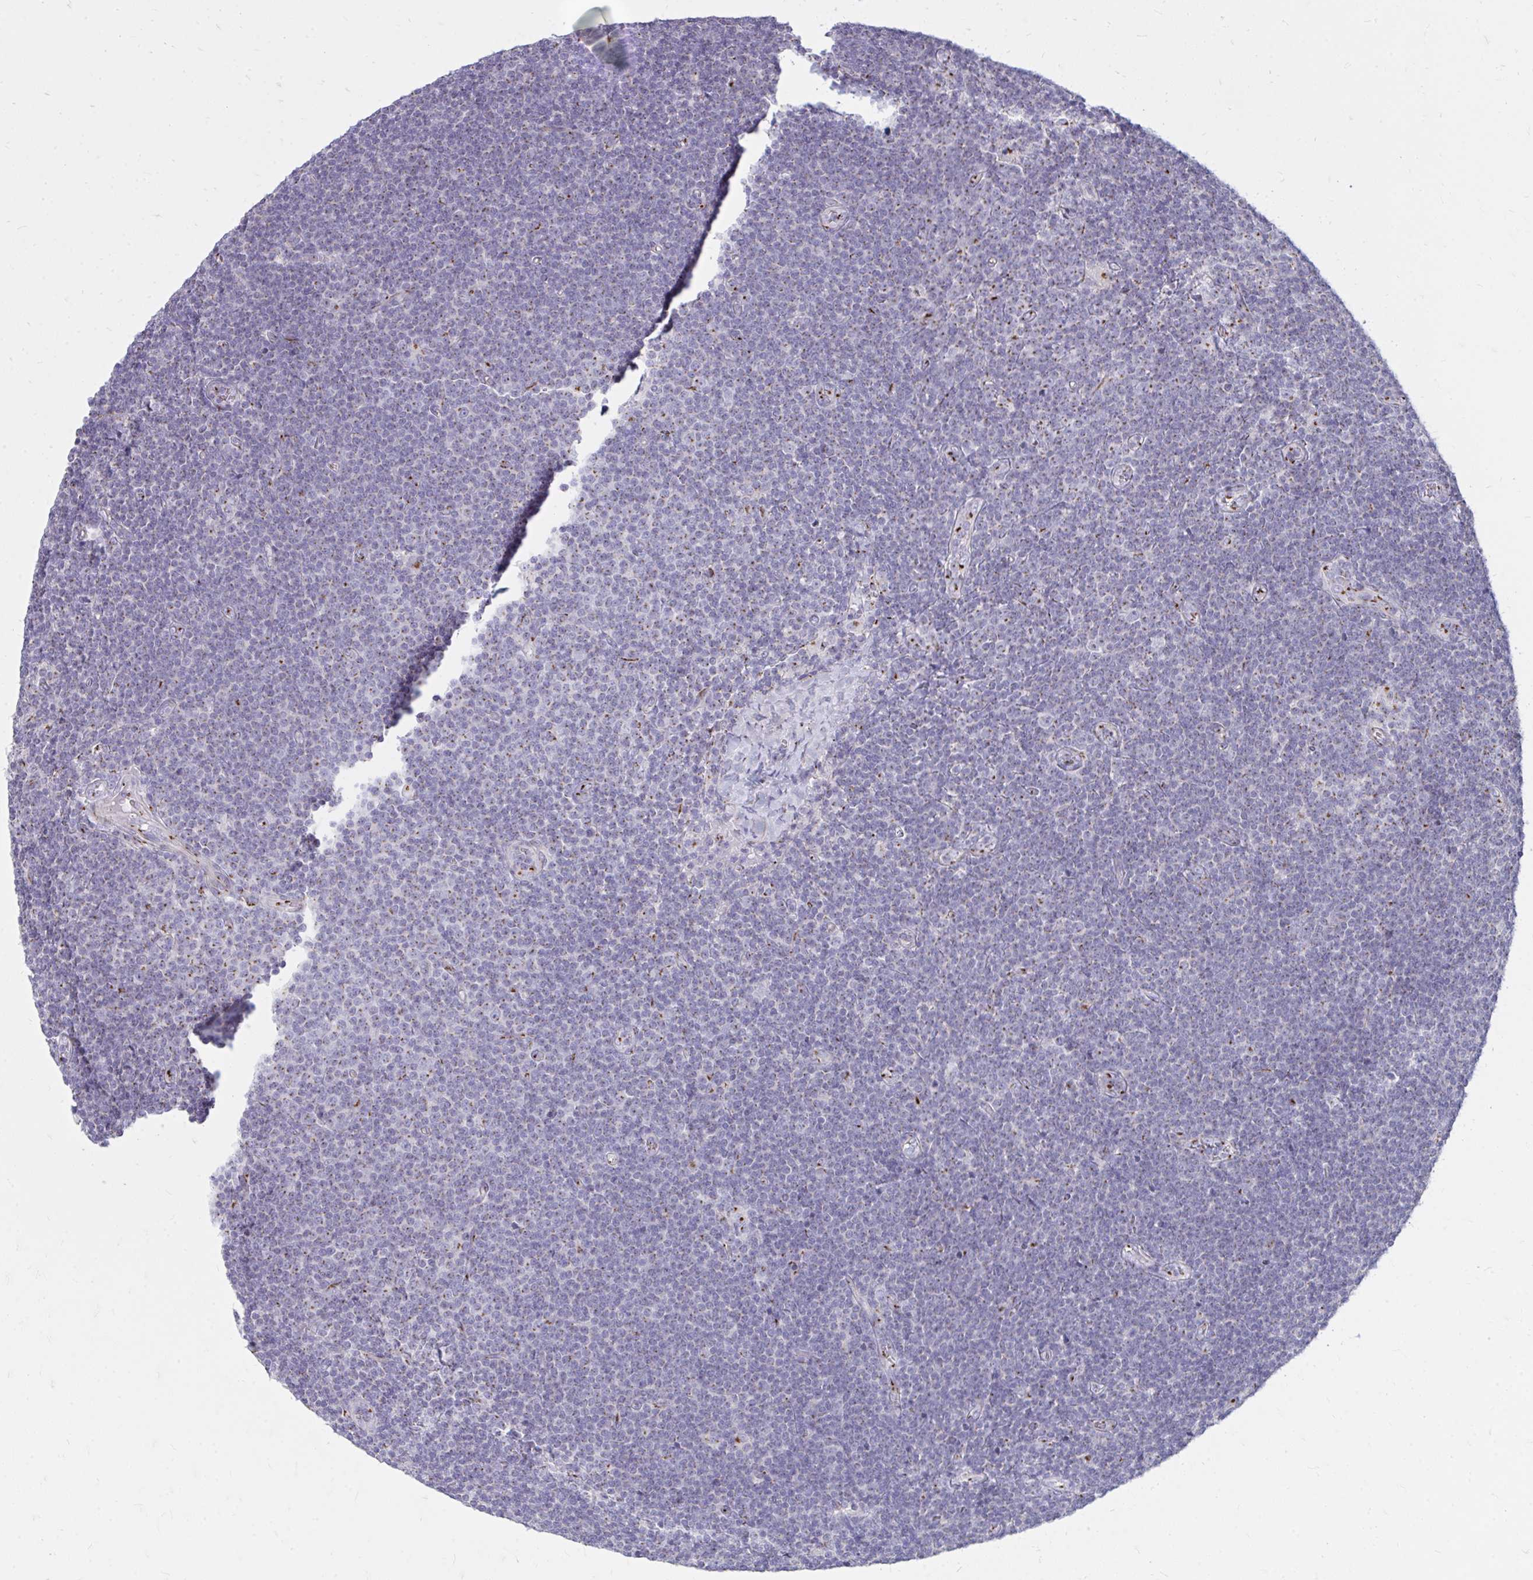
{"staining": {"intensity": "weak", "quantity": "<25%", "location": "cytoplasmic/membranous"}, "tissue": "lymphoma", "cell_type": "Tumor cells", "image_type": "cancer", "snomed": [{"axis": "morphology", "description": "Malignant lymphoma, non-Hodgkin's type, Low grade"}, {"axis": "topography", "description": "Lymph node"}], "caption": "There is no significant staining in tumor cells of lymphoma. (DAB (3,3'-diaminobenzidine) immunohistochemistry (IHC) visualized using brightfield microscopy, high magnification).", "gene": "RAB6B", "patient": {"sex": "male", "age": 48}}